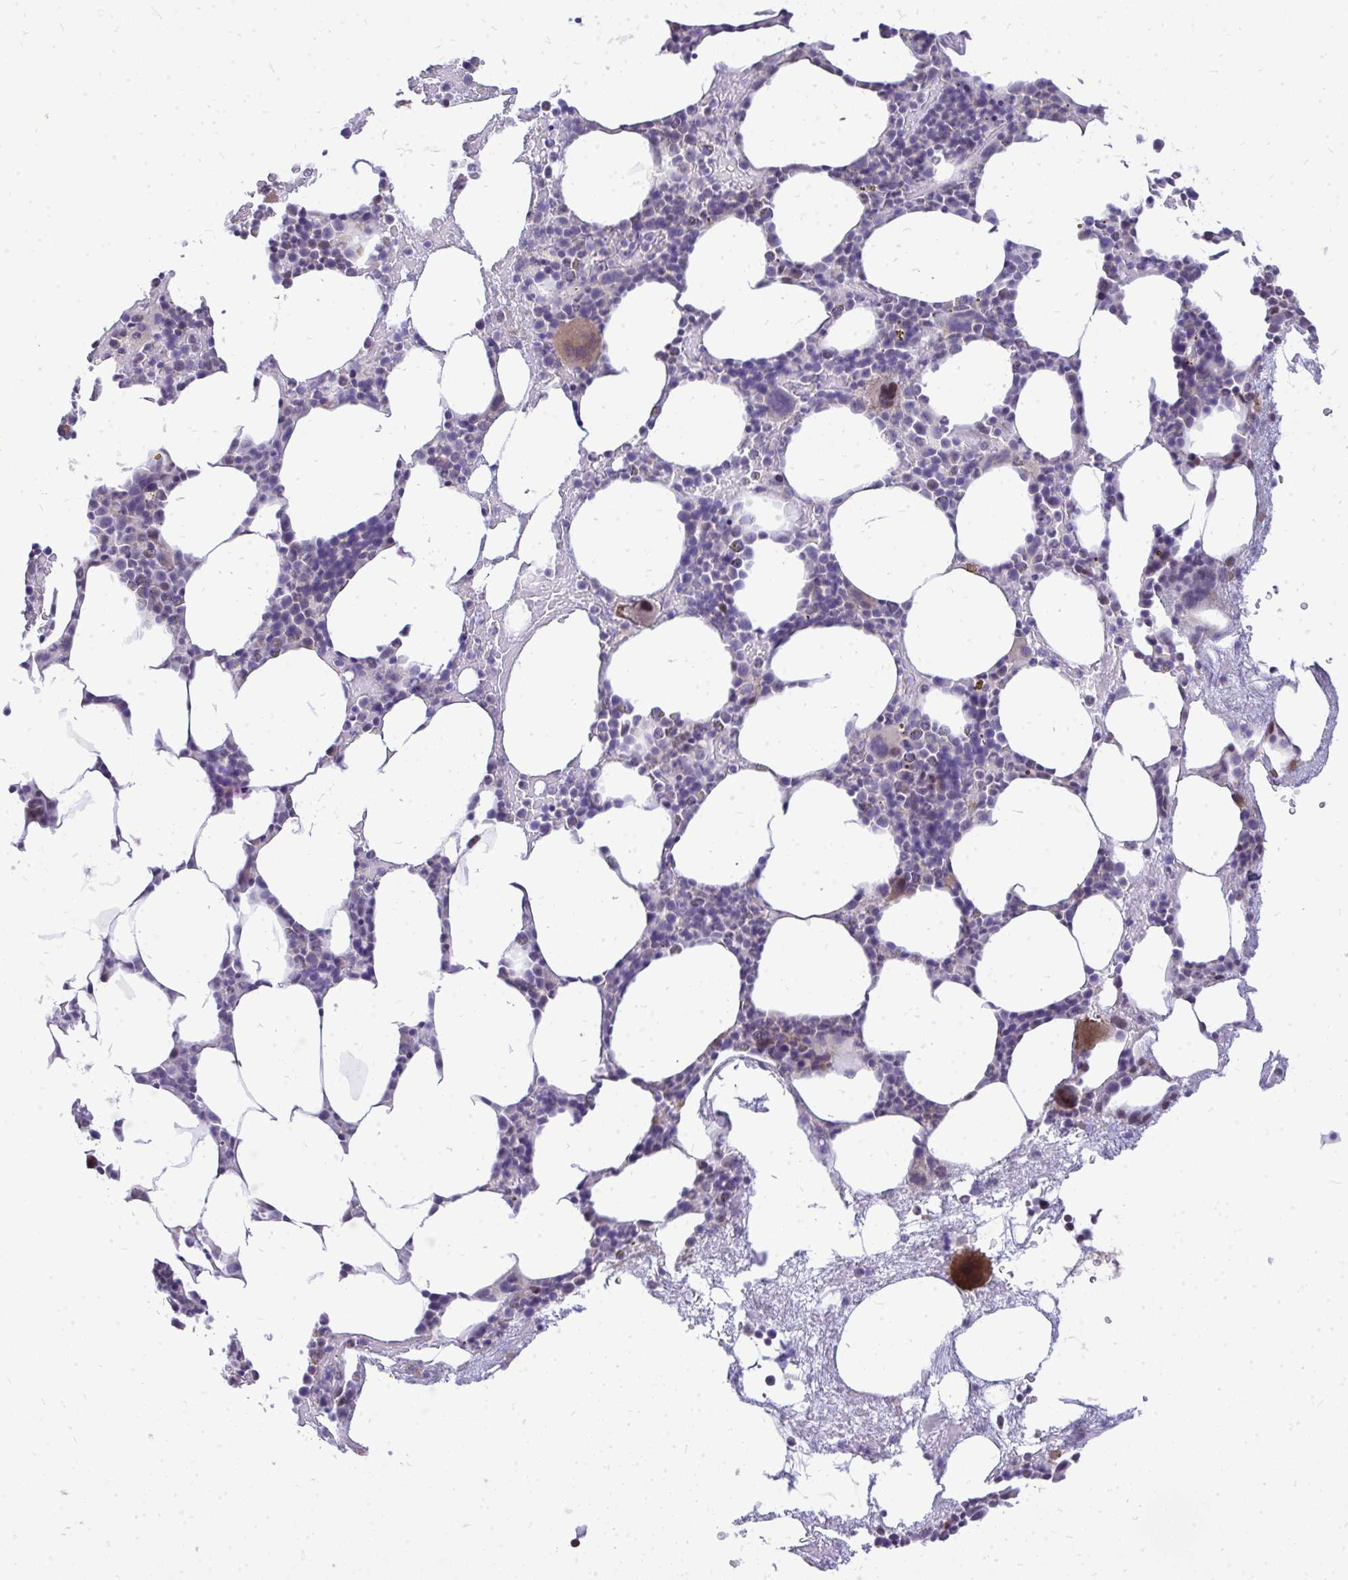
{"staining": {"intensity": "strong", "quantity": "<25%", "location": "cytoplasmic/membranous"}, "tissue": "bone marrow", "cell_type": "Hematopoietic cells", "image_type": "normal", "snomed": [{"axis": "morphology", "description": "Normal tissue, NOS"}, {"axis": "topography", "description": "Bone marrow"}], "caption": "The image shows staining of unremarkable bone marrow, revealing strong cytoplasmic/membranous protein staining (brown color) within hematopoietic cells.", "gene": "OR8D1", "patient": {"sex": "female", "age": 62}}